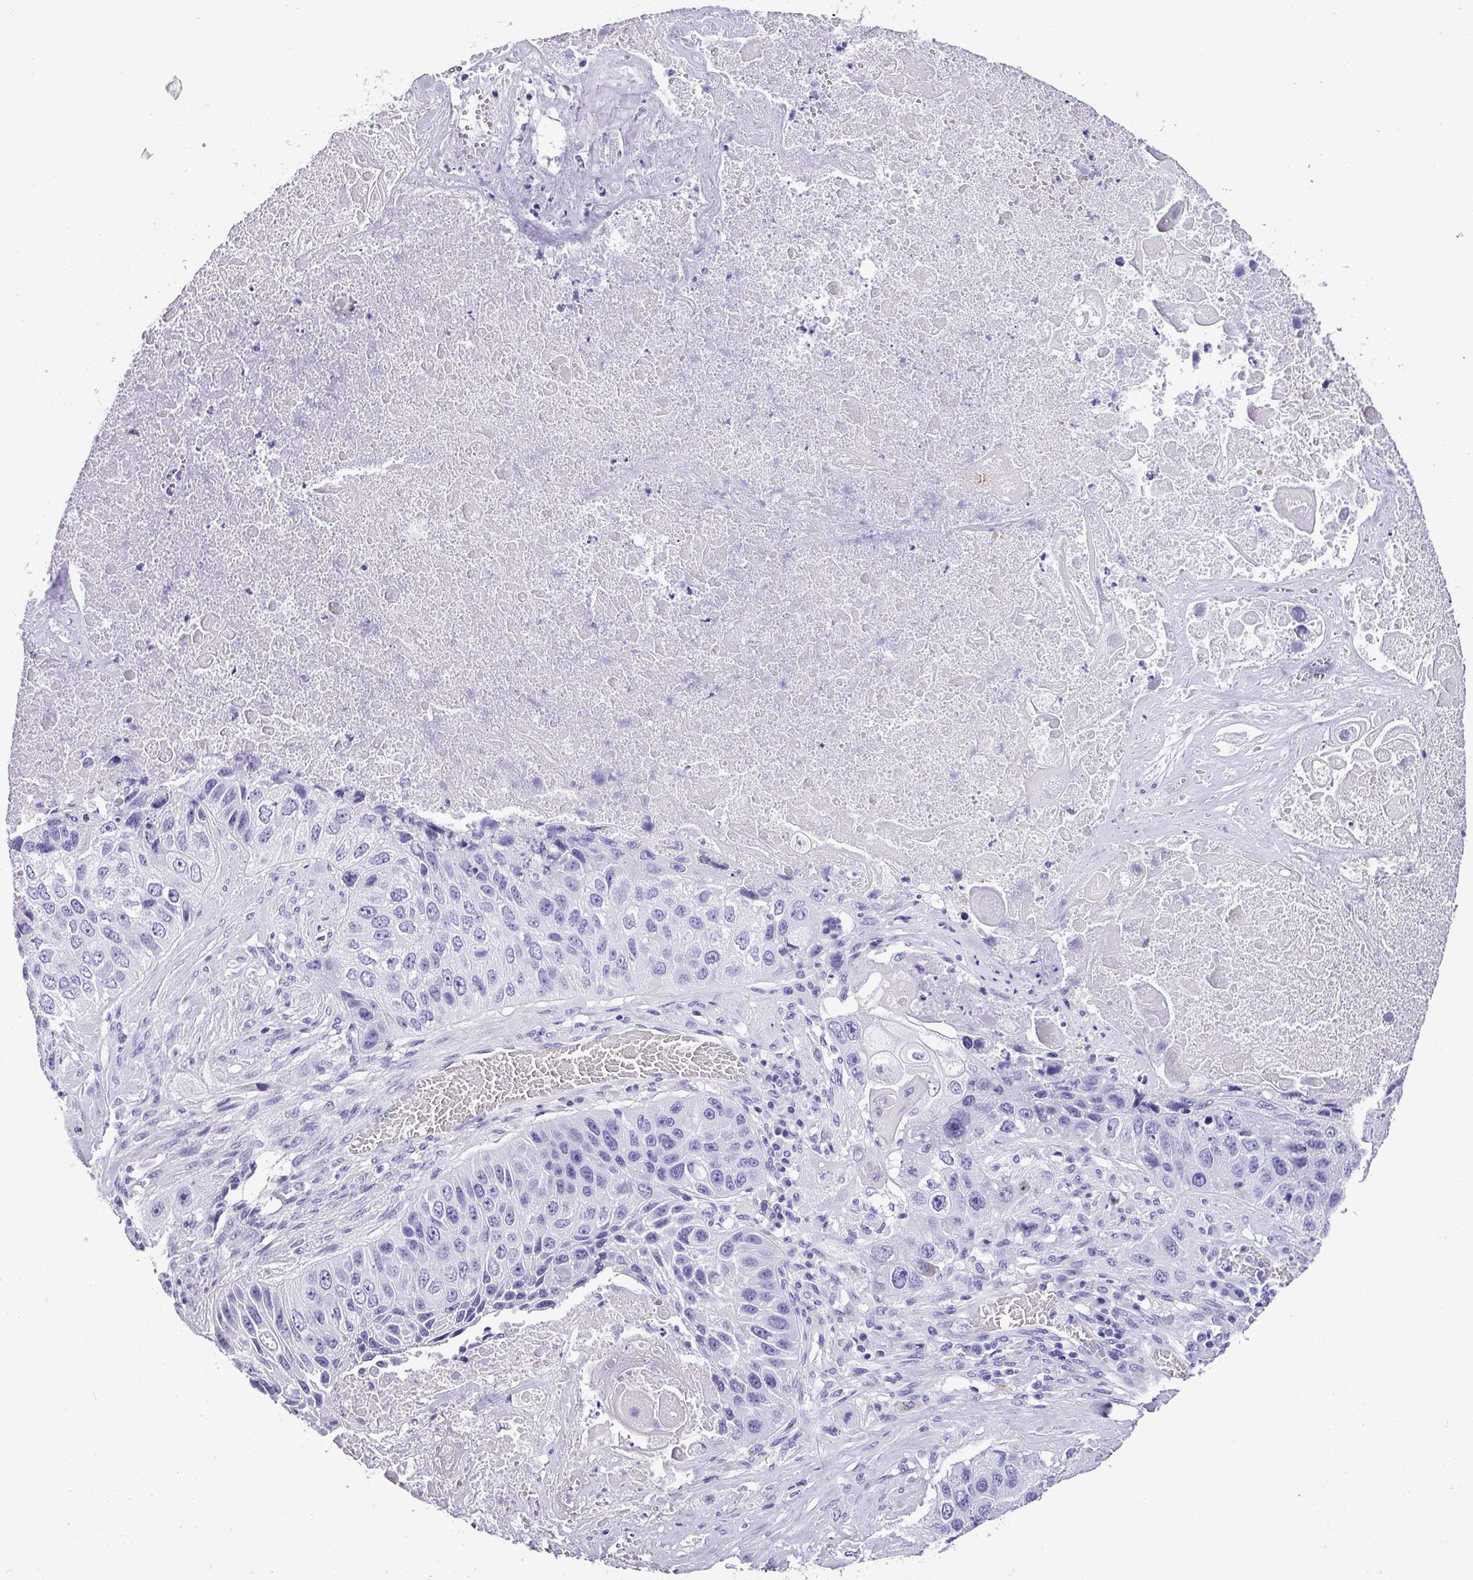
{"staining": {"intensity": "negative", "quantity": "none", "location": "none"}, "tissue": "lung cancer", "cell_type": "Tumor cells", "image_type": "cancer", "snomed": [{"axis": "morphology", "description": "Squamous cell carcinoma, NOS"}, {"axis": "topography", "description": "Lung"}], "caption": "Squamous cell carcinoma (lung) was stained to show a protein in brown. There is no significant positivity in tumor cells.", "gene": "MUC21", "patient": {"sex": "male", "age": 61}}